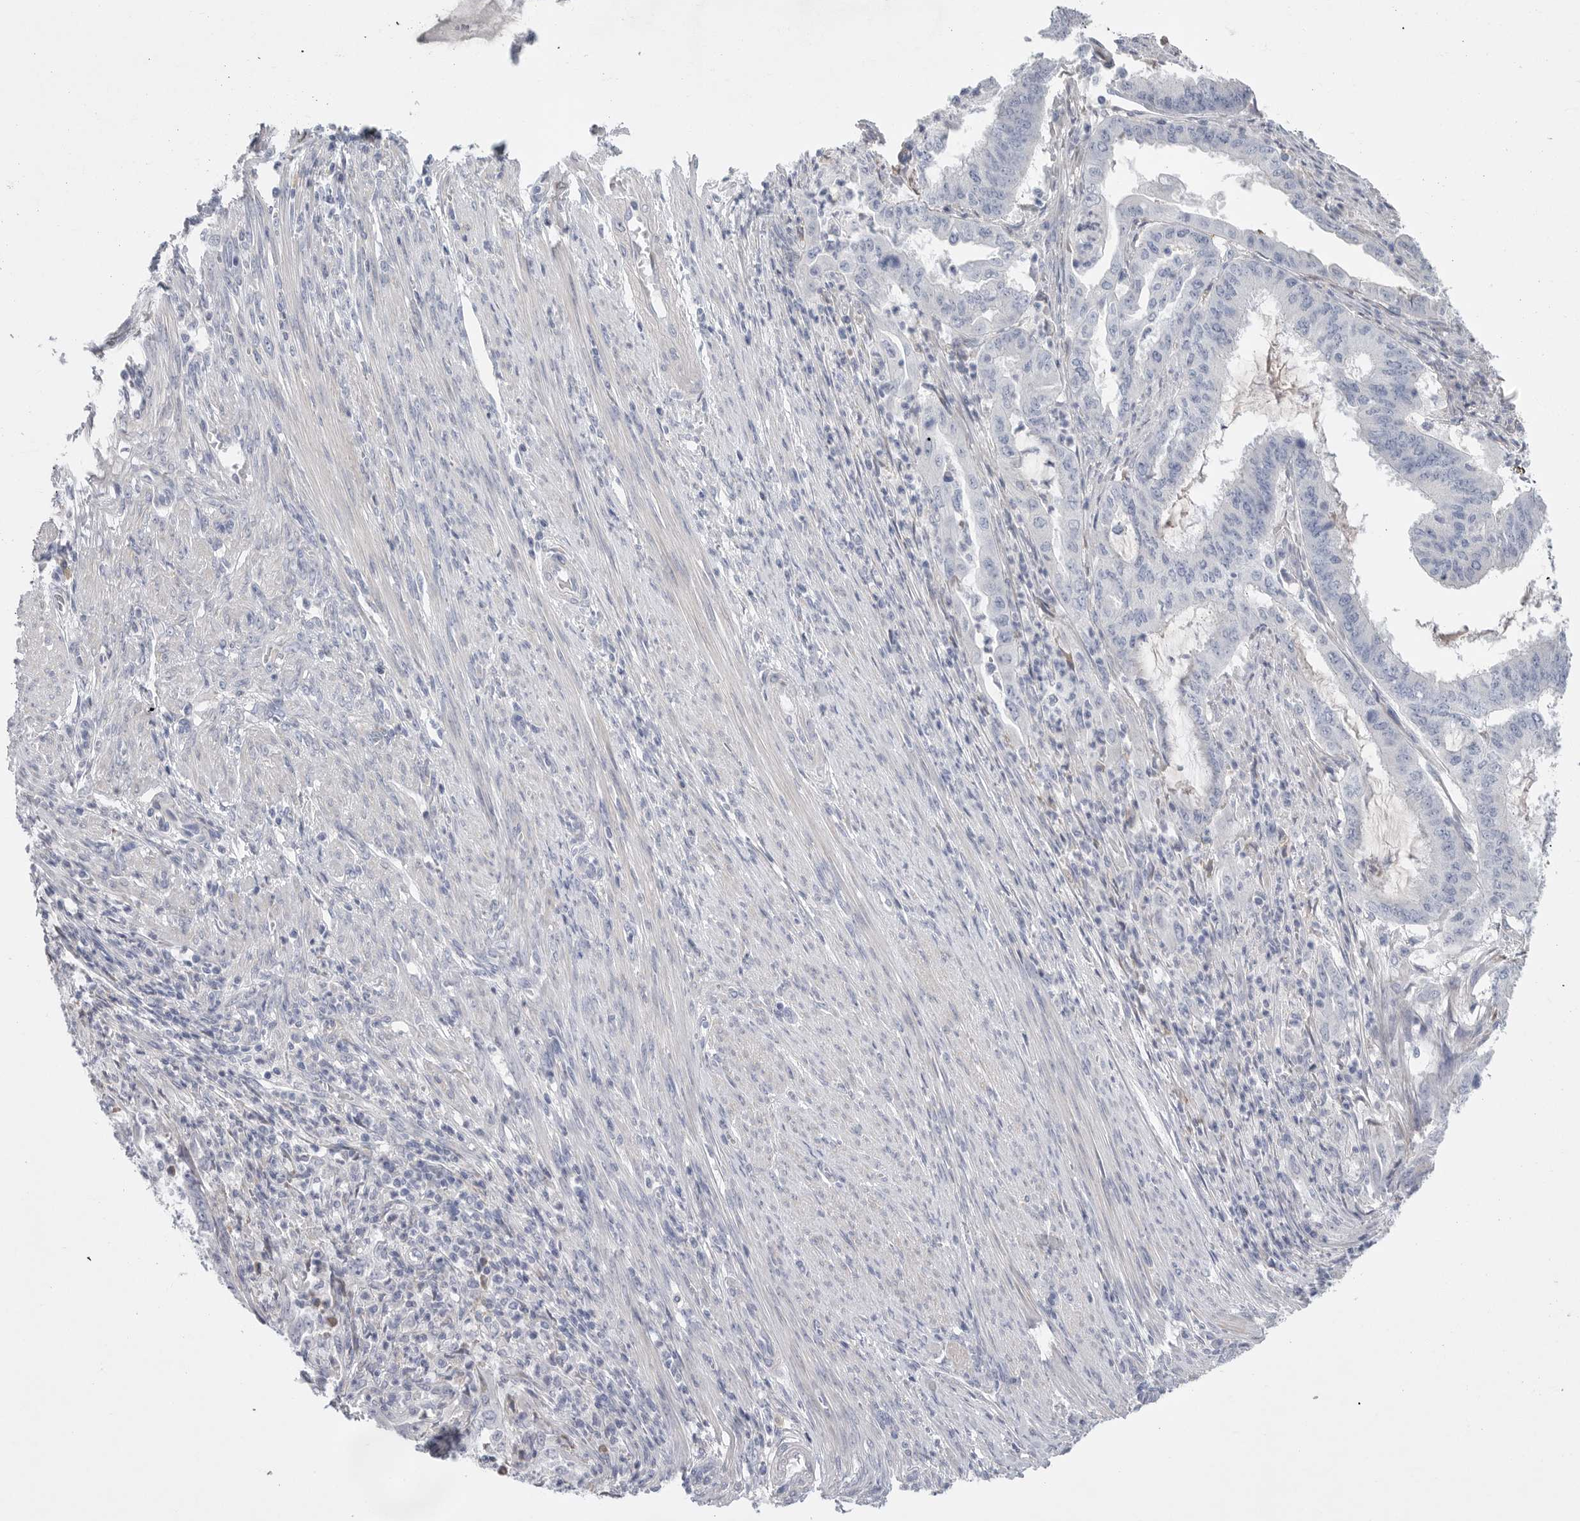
{"staining": {"intensity": "negative", "quantity": "none", "location": "none"}, "tissue": "endometrial cancer", "cell_type": "Tumor cells", "image_type": "cancer", "snomed": [{"axis": "morphology", "description": "Adenocarcinoma, NOS"}, {"axis": "topography", "description": "Endometrium"}], "caption": "High power microscopy histopathology image of an IHC photomicrograph of endometrial cancer (adenocarcinoma), revealing no significant staining in tumor cells.", "gene": "CAMK2B", "patient": {"sex": "female", "age": 51}}